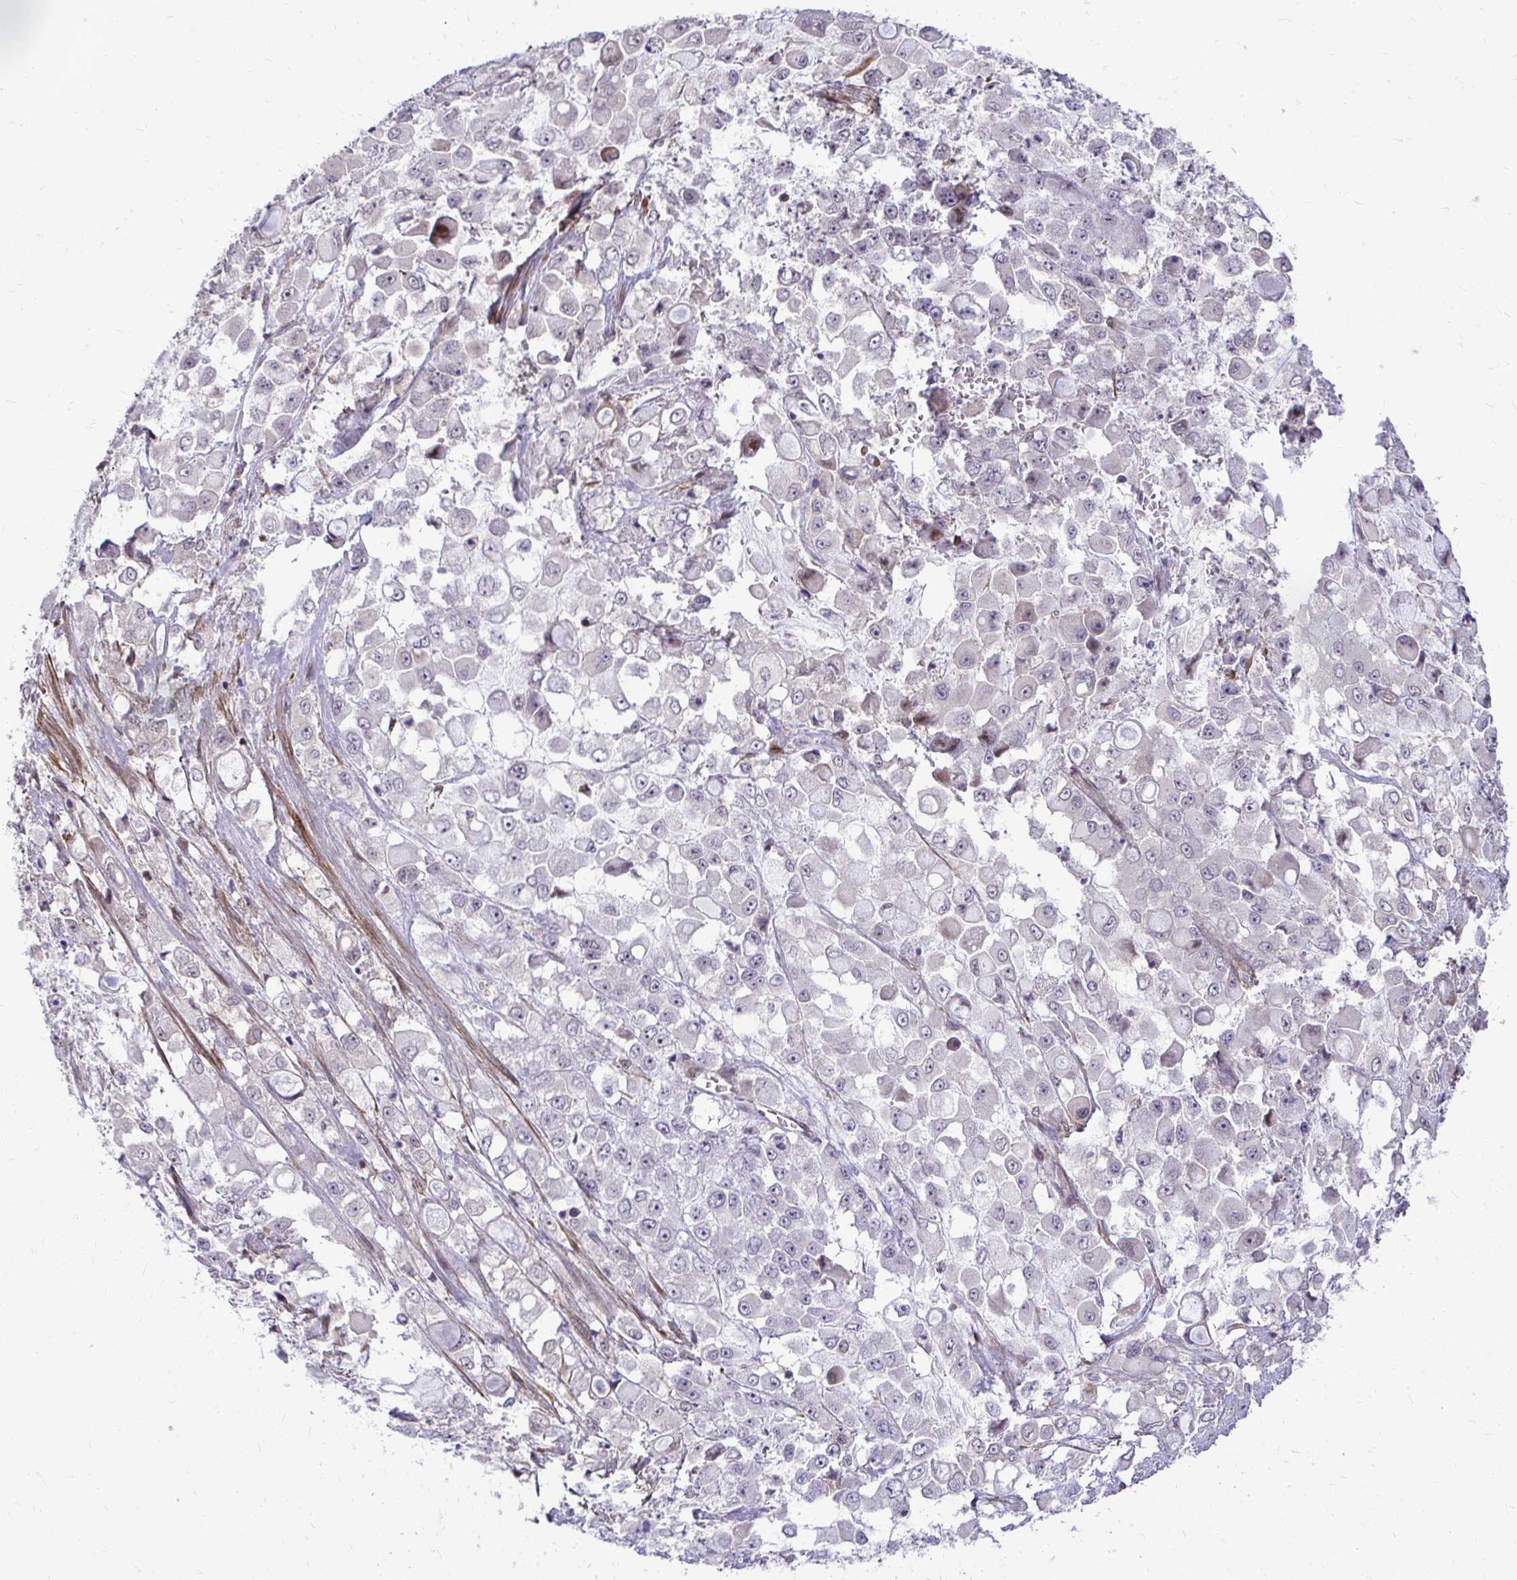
{"staining": {"intensity": "negative", "quantity": "none", "location": "none"}, "tissue": "stomach cancer", "cell_type": "Tumor cells", "image_type": "cancer", "snomed": [{"axis": "morphology", "description": "Adenocarcinoma, NOS"}, {"axis": "topography", "description": "Stomach"}], "caption": "Tumor cells are negative for brown protein staining in stomach adenocarcinoma.", "gene": "TRIP6", "patient": {"sex": "female", "age": 76}}